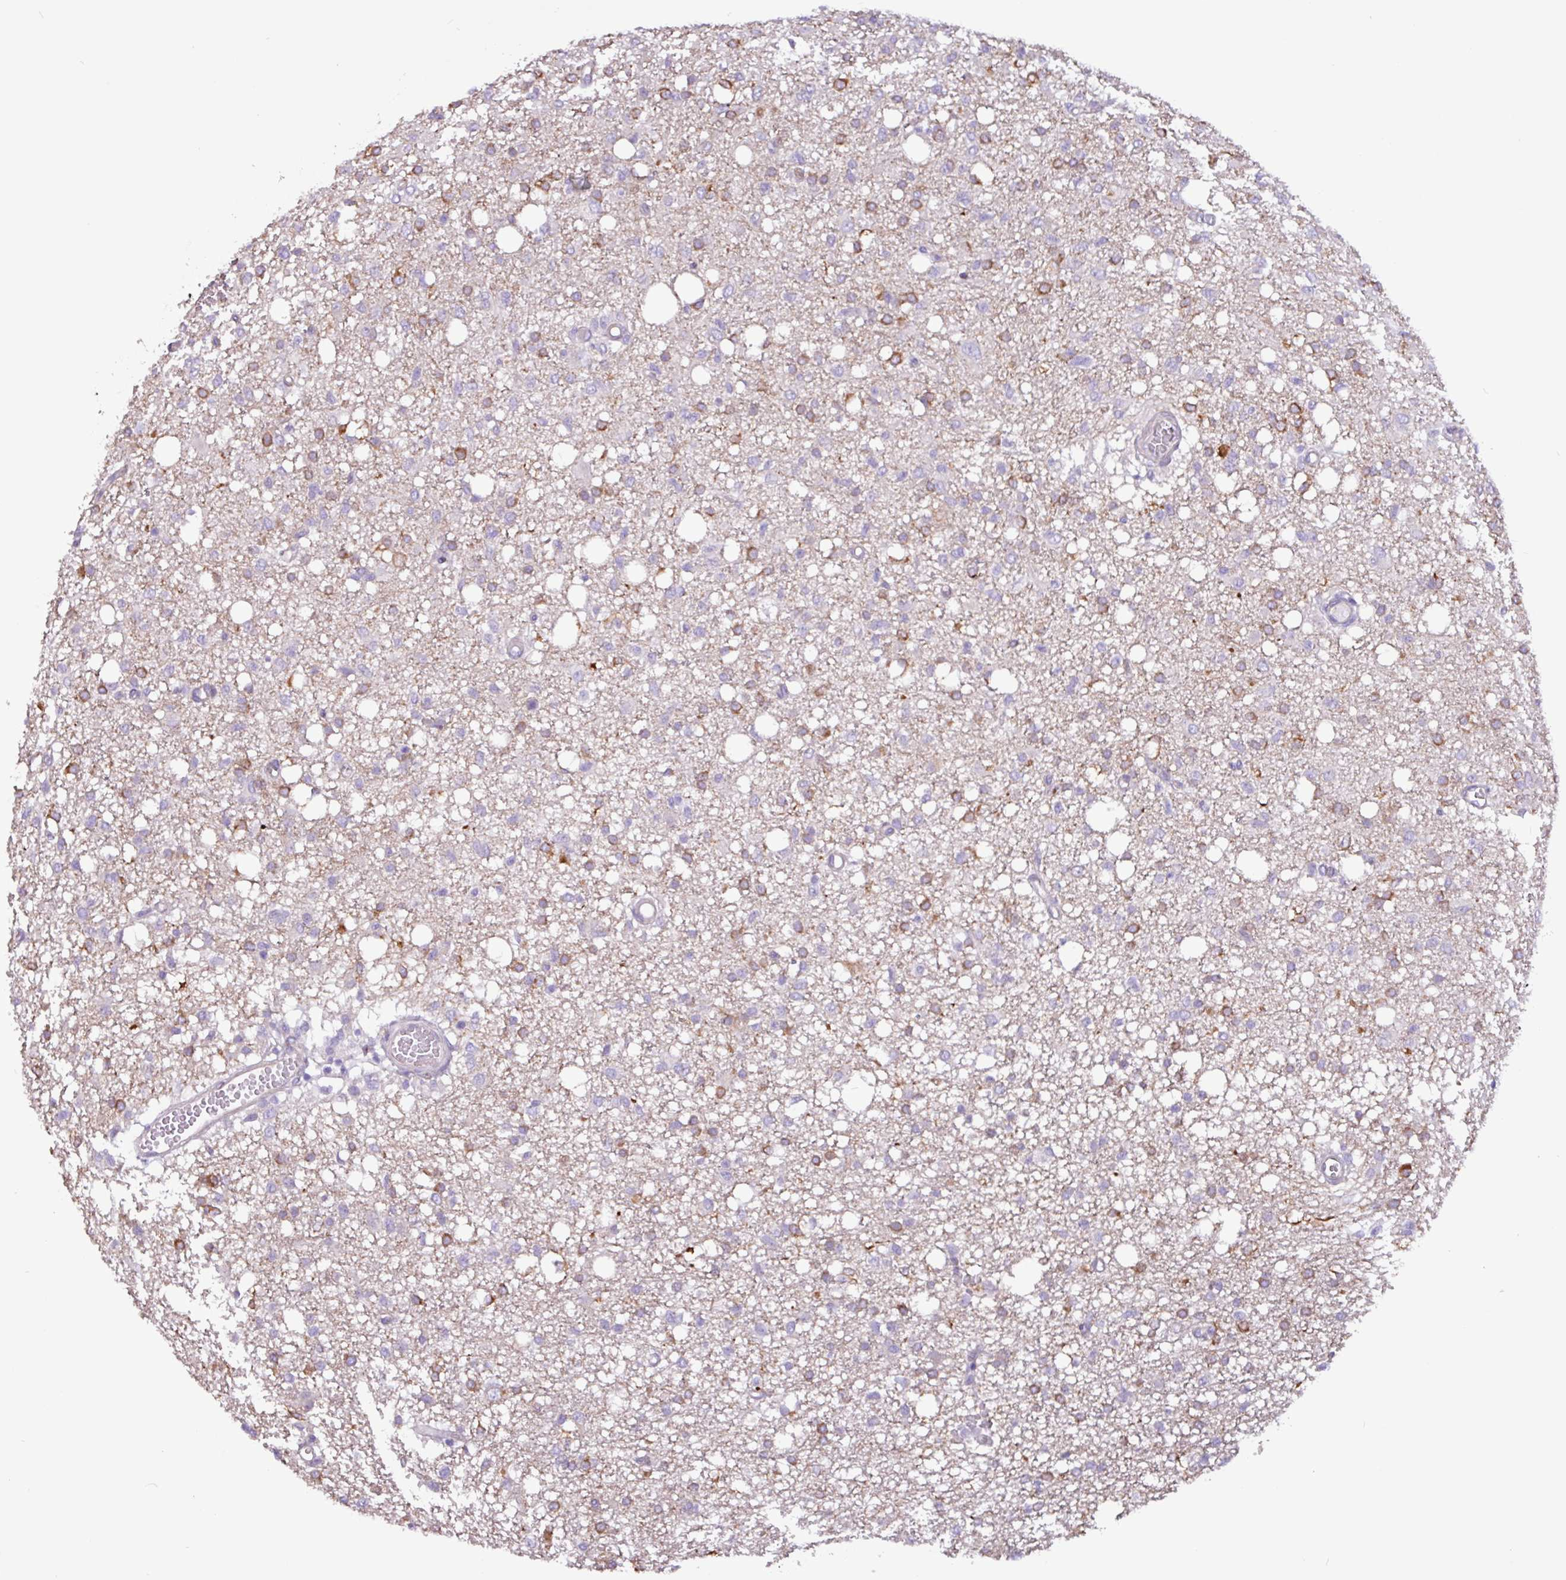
{"staining": {"intensity": "negative", "quantity": "none", "location": "none"}, "tissue": "glioma", "cell_type": "Tumor cells", "image_type": "cancer", "snomed": [{"axis": "morphology", "description": "Glioma, malignant, High grade"}, {"axis": "topography", "description": "Brain"}], "caption": "DAB (3,3'-diaminobenzidine) immunohistochemical staining of human glioma demonstrates no significant expression in tumor cells.", "gene": "SLC38A1", "patient": {"sex": "female", "age": 59}}